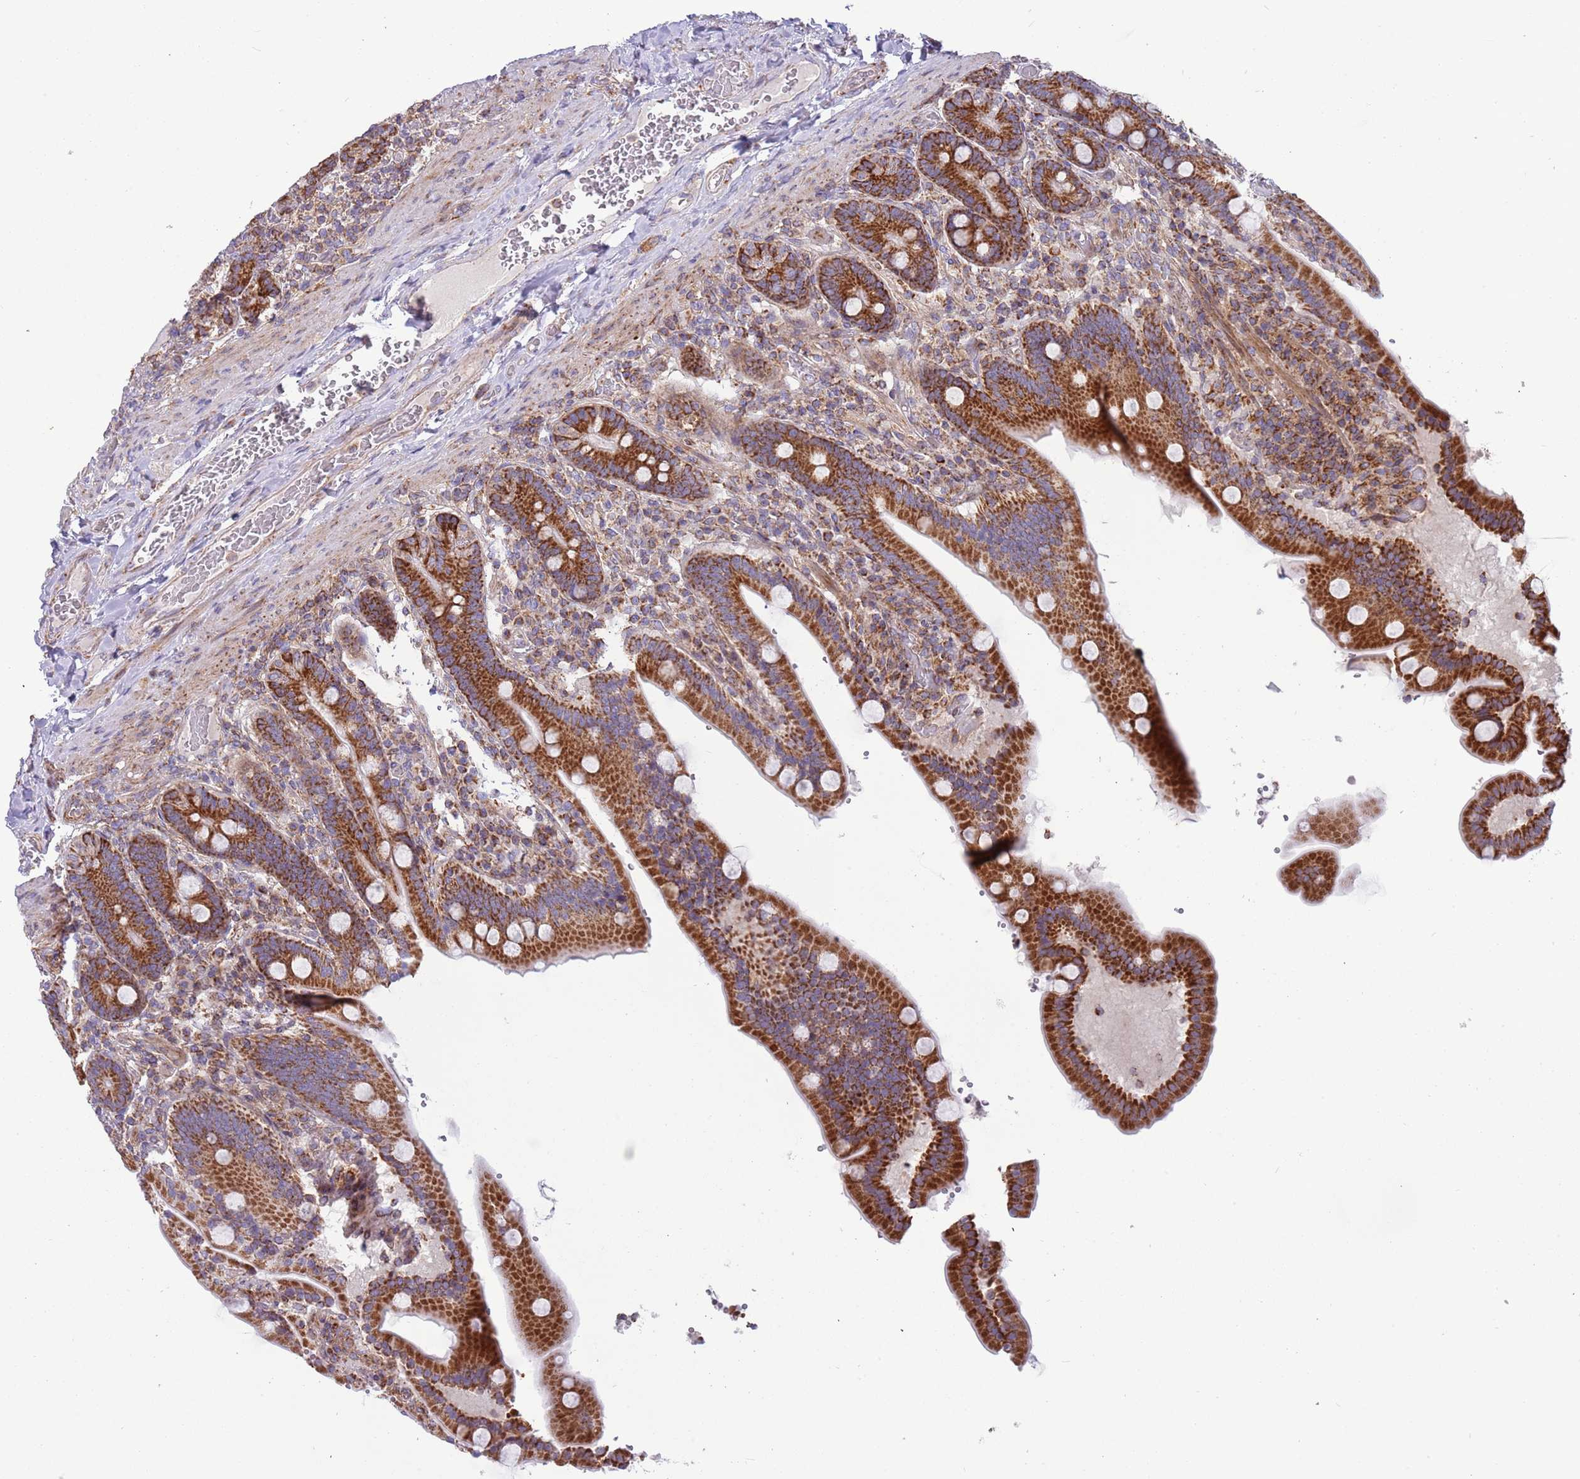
{"staining": {"intensity": "strong", "quantity": ">75%", "location": "cytoplasmic/membranous"}, "tissue": "duodenum", "cell_type": "Glandular cells", "image_type": "normal", "snomed": [{"axis": "morphology", "description": "Normal tissue, NOS"}, {"axis": "topography", "description": "Duodenum"}], "caption": "Strong cytoplasmic/membranous staining for a protein is appreciated in approximately >75% of glandular cells of unremarkable duodenum using immunohistochemistry (IHC).", "gene": "IRS4", "patient": {"sex": "female", "age": 62}}